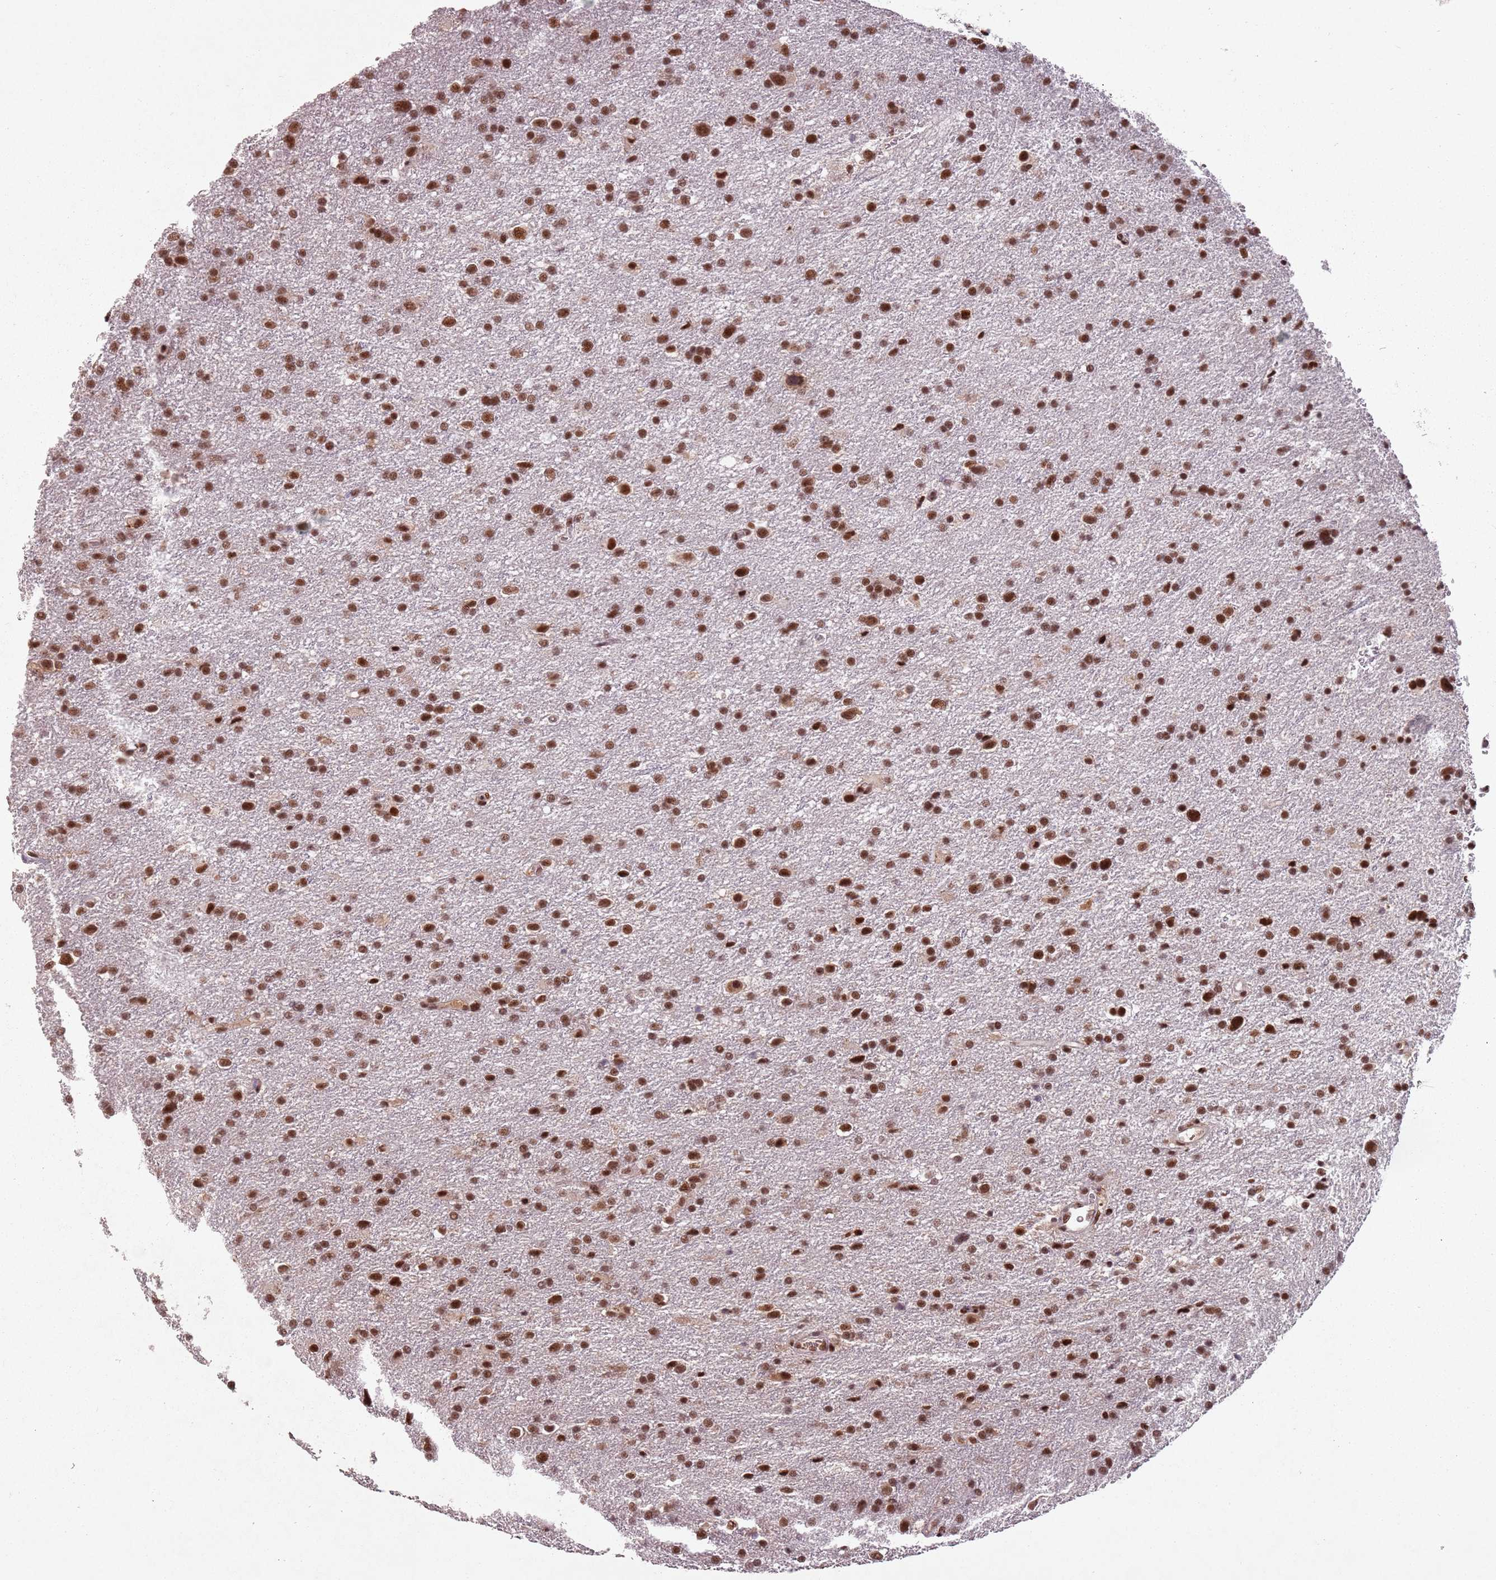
{"staining": {"intensity": "moderate", "quantity": ">75%", "location": "nuclear"}, "tissue": "glioma", "cell_type": "Tumor cells", "image_type": "cancer", "snomed": [{"axis": "morphology", "description": "Glioma, malignant, Low grade"}, {"axis": "topography", "description": "Brain"}], "caption": "Malignant glioma (low-grade) stained with DAB (3,3'-diaminobenzidine) IHC shows medium levels of moderate nuclear positivity in about >75% of tumor cells.", "gene": "NCBP1", "patient": {"sex": "female", "age": 32}}